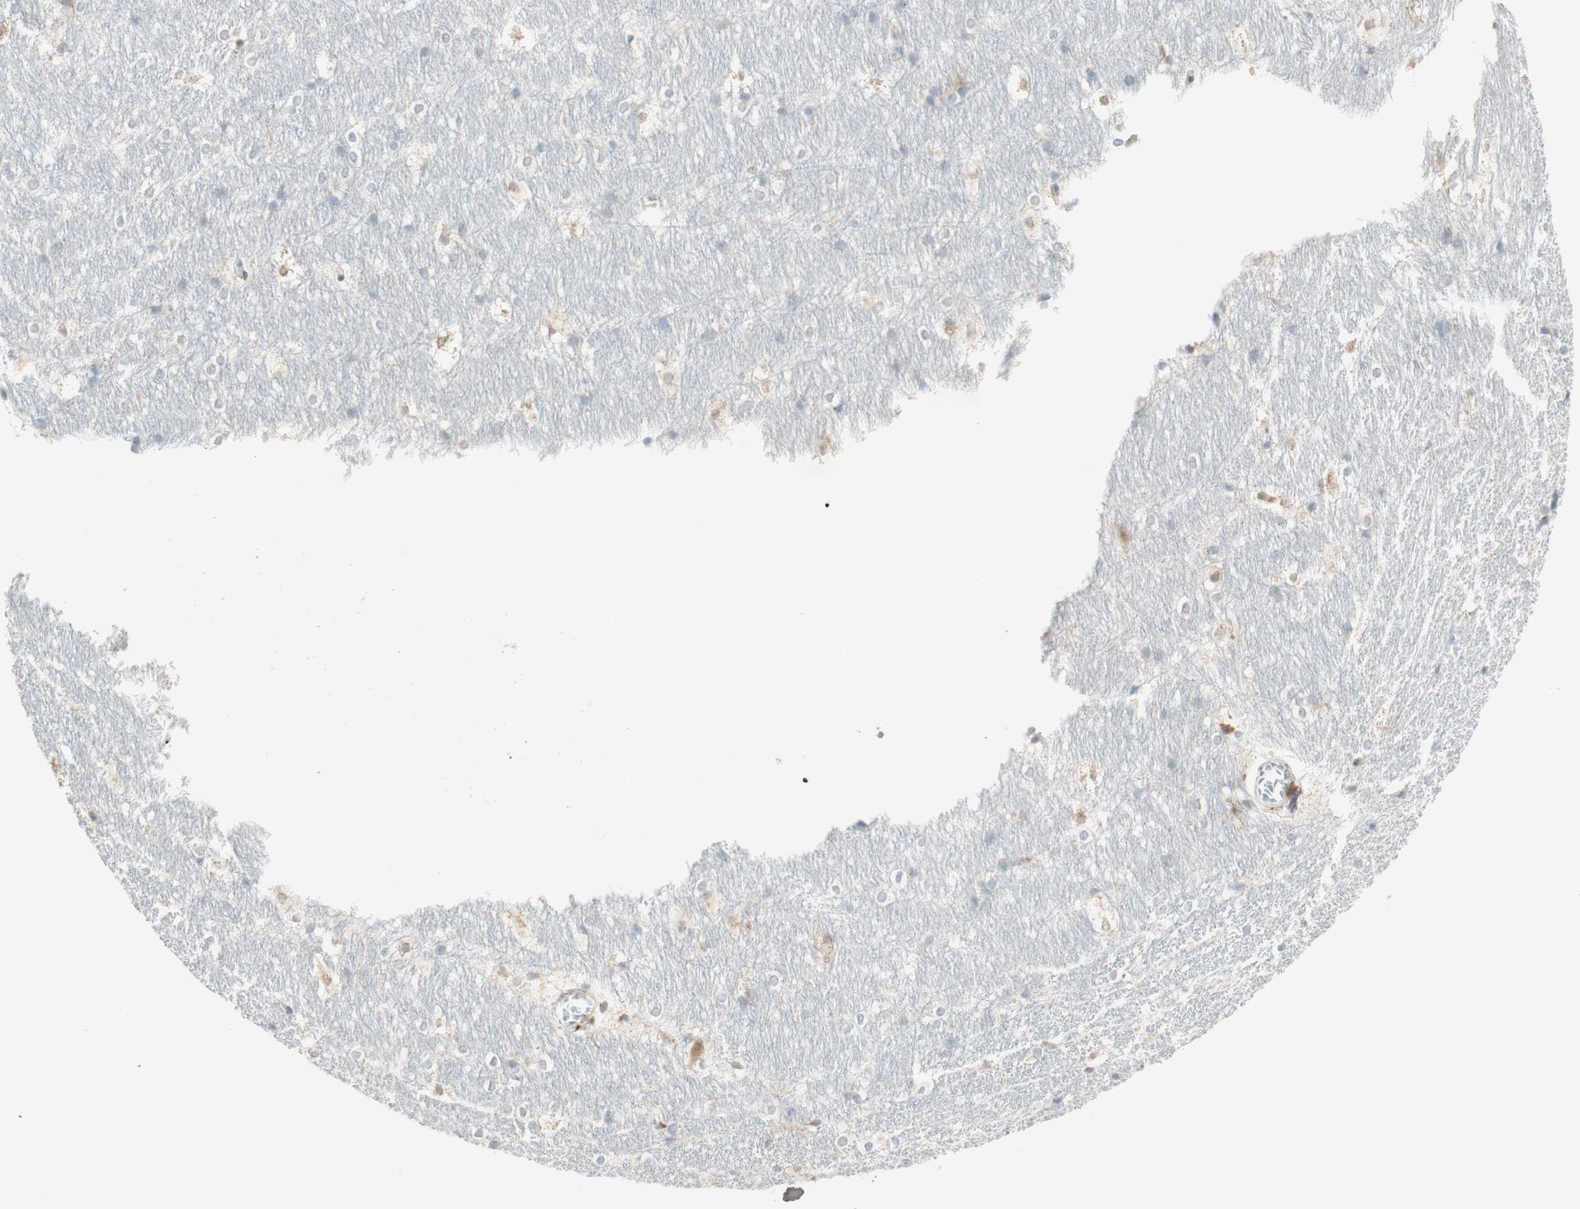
{"staining": {"intensity": "weak", "quantity": "25%-75%", "location": "cytoplasmic/membranous"}, "tissue": "hippocampus", "cell_type": "Glial cells", "image_type": "normal", "snomed": [{"axis": "morphology", "description": "Normal tissue, NOS"}, {"axis": "topography", "description": "Hippocampus"}], "caption": "Brown immunohistochemical staining in normal human hippocampus reveals weak cytoplasmic/membranous expression in approximately 25%-75% of glial cells. Immunohistochemistry stains the protein in brown and the nuclei are stained blue.", "gene": "GAPT", "patient": {"sex": "female", "age": 19}}